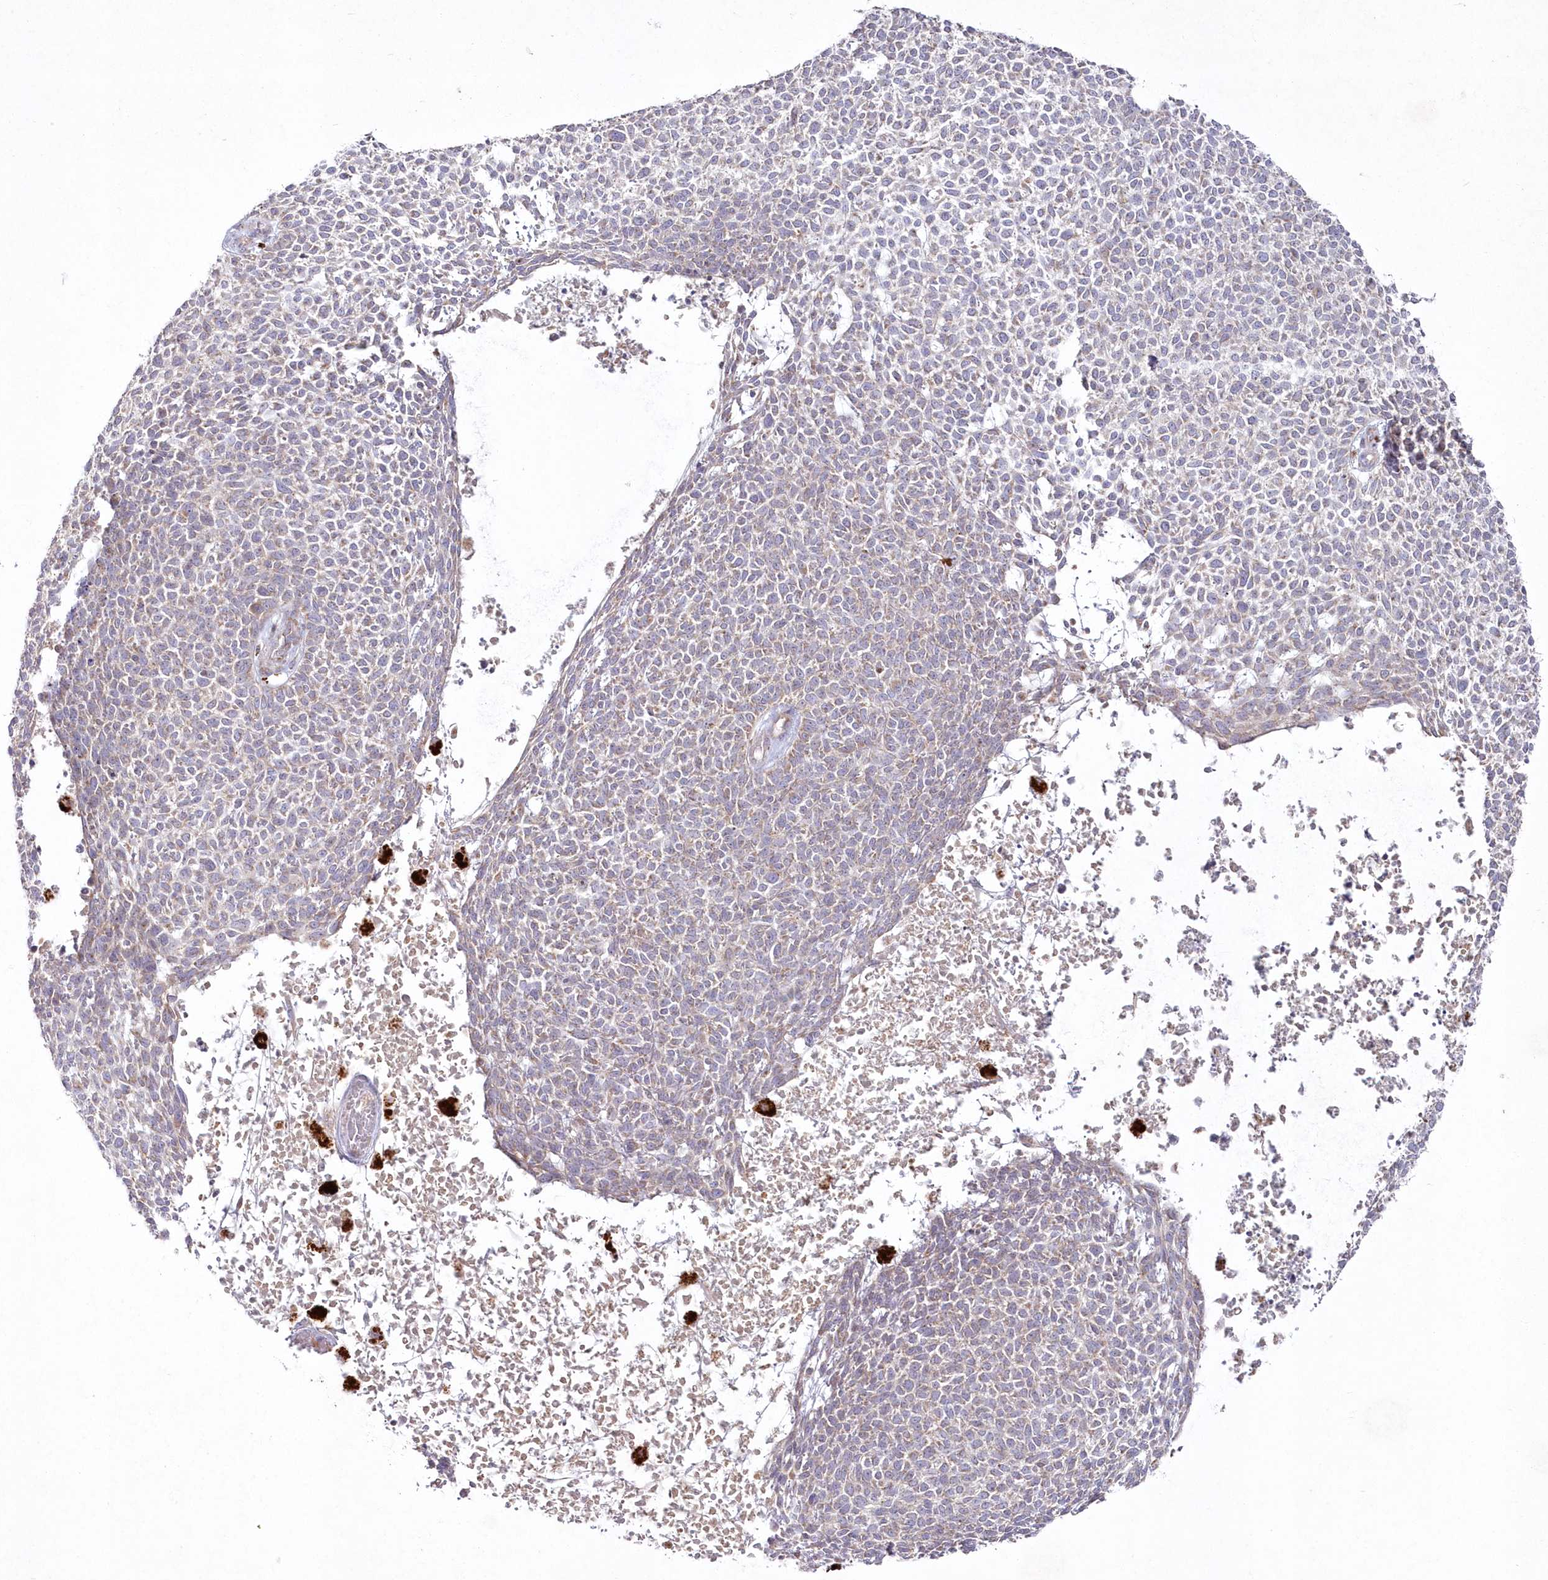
{"staining": {"intensity": "weak", "quantity": "<25%", "location": "cytoplasmic/membranous"}, "tissue": "skin cancer", "cell_type": "Tumor cells", "image_type": "cancer", "snomed": [{"axis": "morphology", "description": "Basal cell carcinoma"}, {"axis": "topography", "description": "Skin"}], "caption": "A micrograph of skin basal cell carcinoma stained for a protein shows no brown staining in tumor cells.", "gene": "ARSB", "patient": {"sex": "female", "age": 84}}